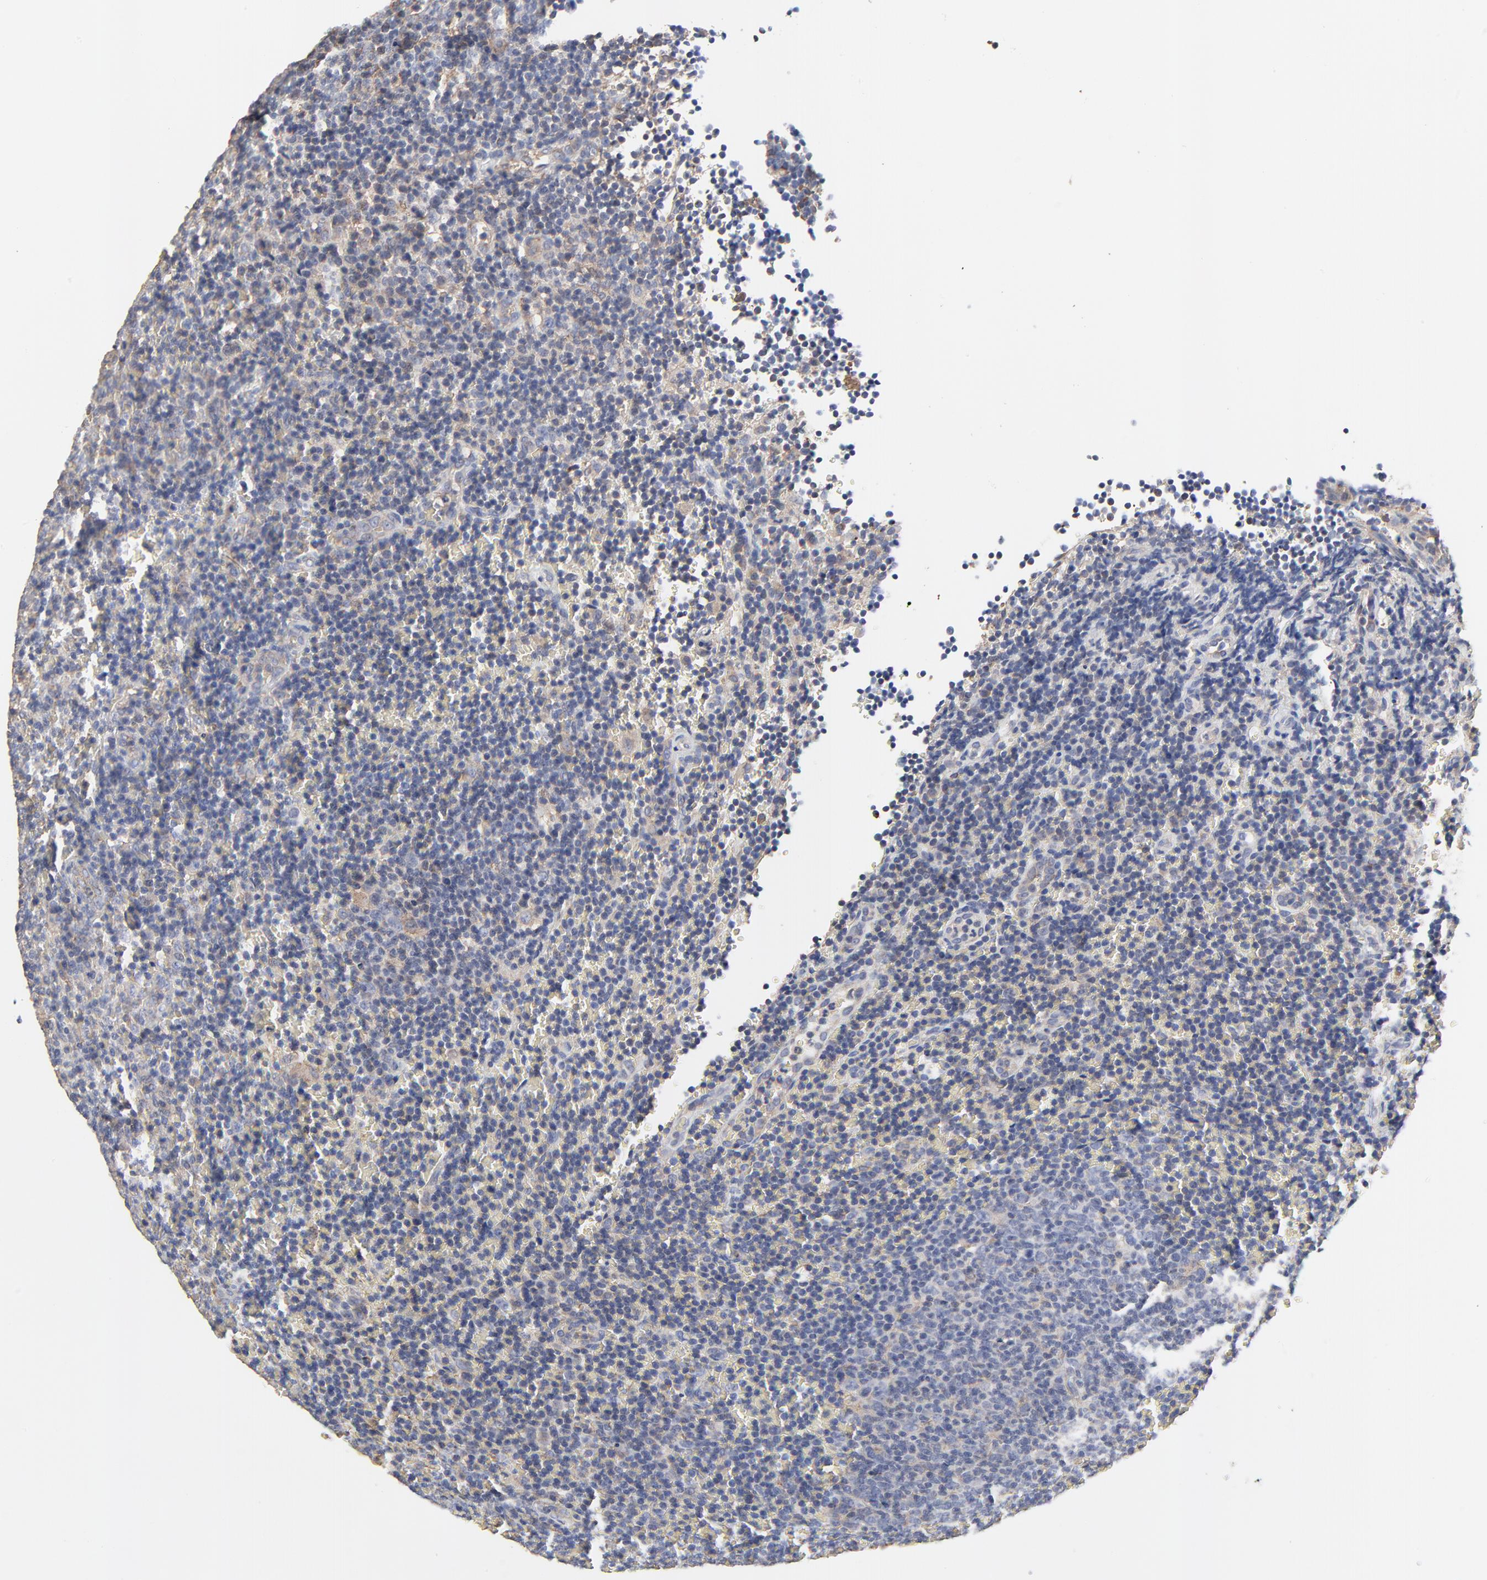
{"staining": {"intensity": "weak", "quantity": "<25%", "location": "cytoplasmic/membranous"}, "tissue": "lymphoma", "cell_type": "Tumor cells", "image_type": "cancer", "snomed": [{"axis": "morphology", "description": "Malignant lymphoma, non-Hodgkin's type, Low grade"}, {"axis": "topography", "description": "Lymph node"}], "caption": "Immunohistochemical staining of human low-grade malignant lymphoma, non-Hodgkin's type demonstrates no significant expression in tumor cells.", "gene": "NXF3", "patient": {"sex": "male", "age": 74}}